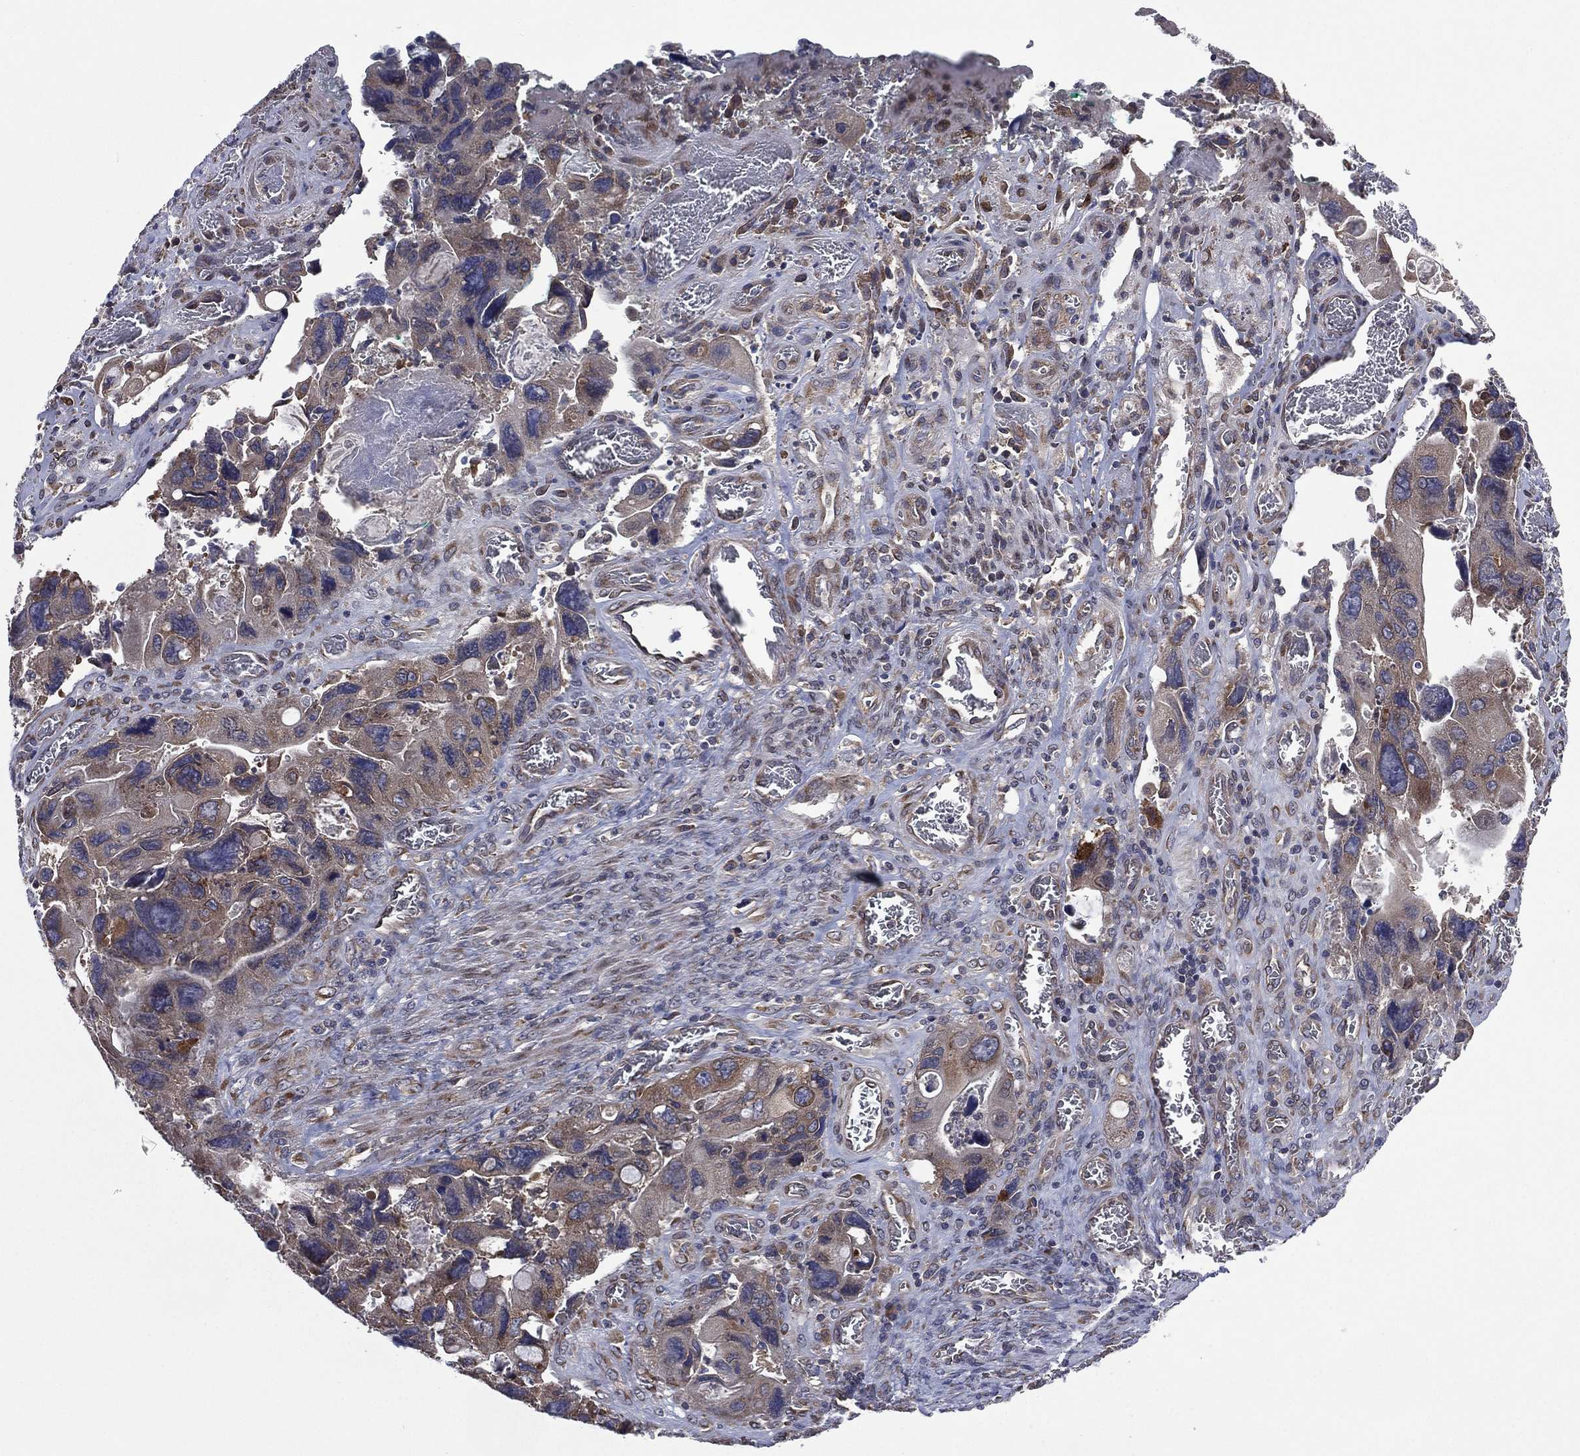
{"staining": {"intensity": "moderate", "quantity": "<25%", "location": "cytoplasmic/membranous"}, "tissue": "colorectal cancer", "cell_type": "Tumor cells", "image_type": "cancer", "snomed": [{"axis": "morphology", "description": "Adenocarcinoma, NOS"}, {"axis": "topography", "description": "Rectum"}], "caption": "Immunohistochemical staining of human colorectal cancer (adenocarcinoma) demonstrates low levels of moderate cytoplasmic/membranous staining in about <25% of tumor cells.", "gene": "C2orf76", "patient": {"sex": "male", "age": 62}}